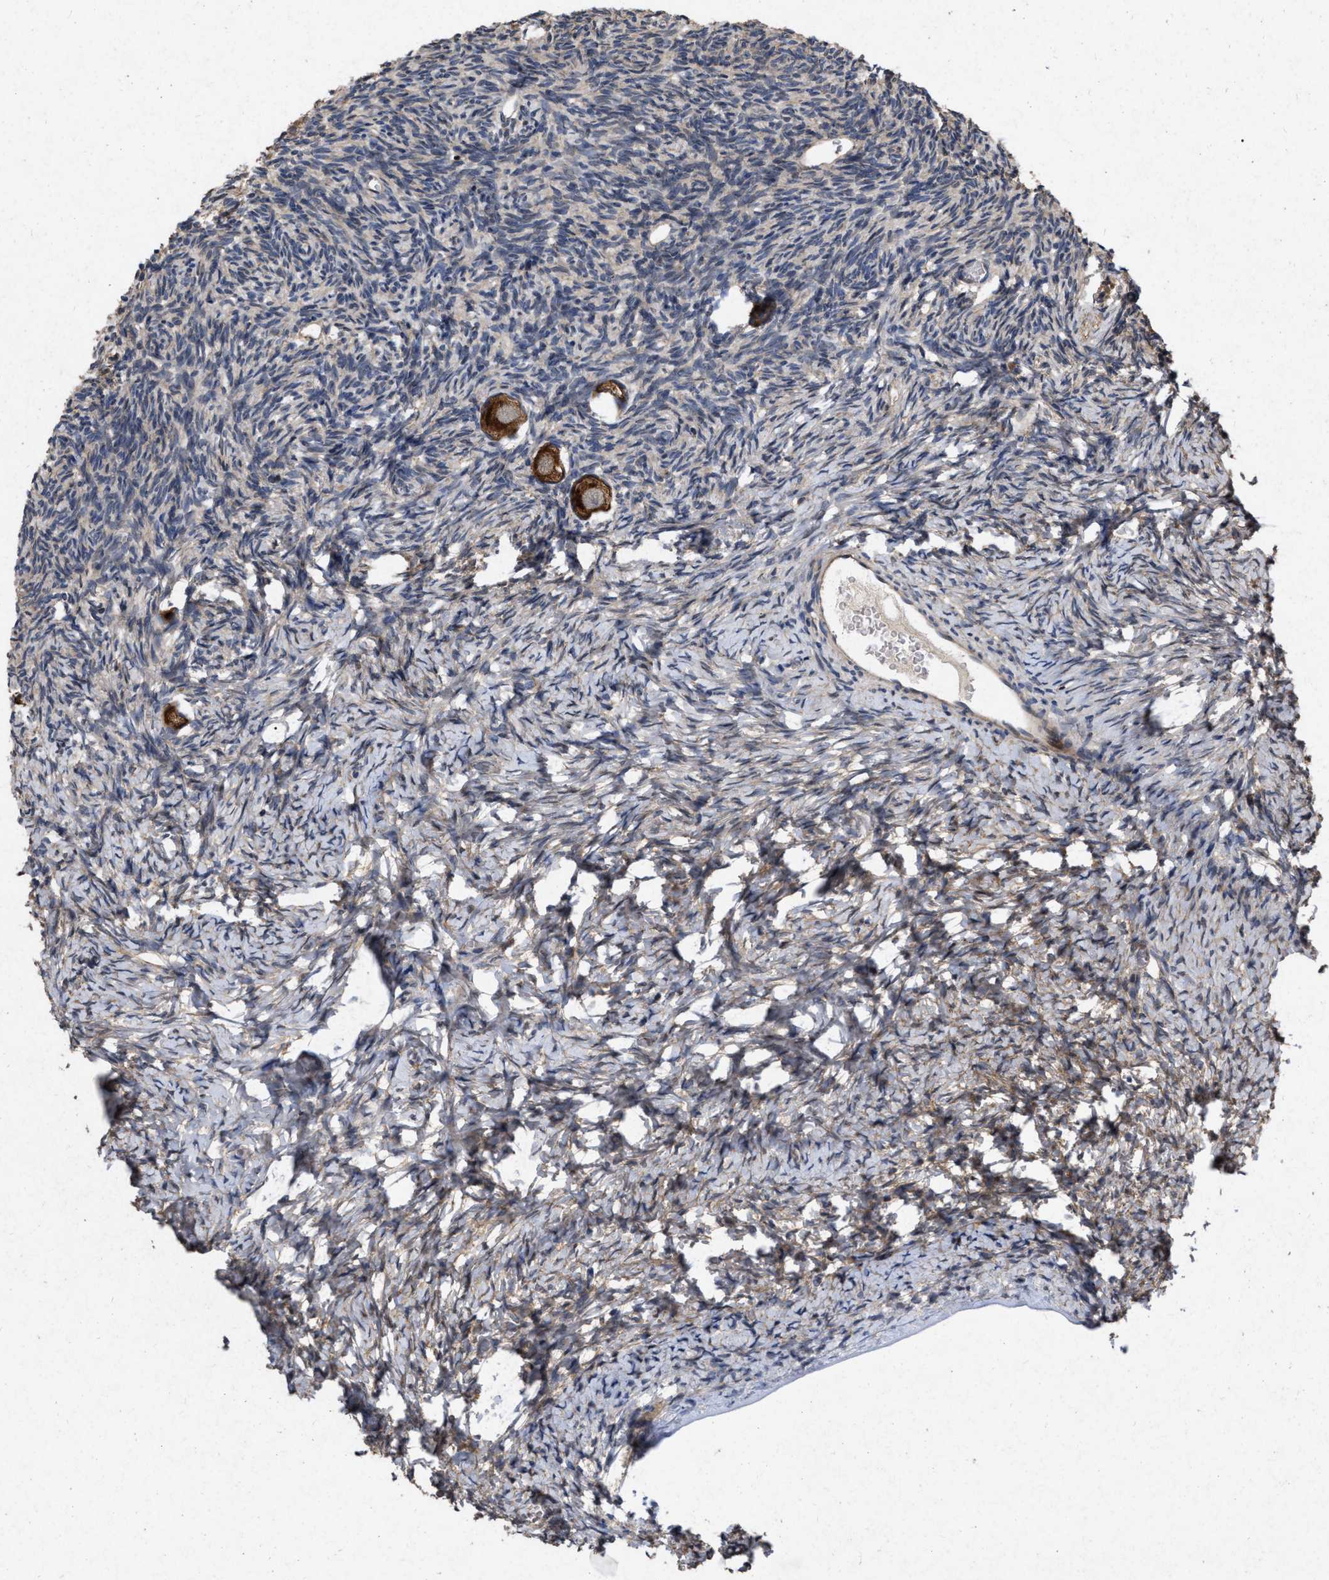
{"staining": {"intensity": "strong", "quantity": ">75%", "location": "cytoplasmic/membranous"}, "tissue": "ovary", "cell_type": "Follicle cells", "image_type": "normal", "snomed": [{"axis": "morphology", "description": "Normal tissue, NOS"}, {"axis": "topography", "description": "Ovary"}], "caption": "Unremarkable ovary displays strong cytoplasmic/membranous positivity in approximately >75% of follicle cells, visualized by immunohistochemistry. The staining was performed using DAB, with brown indicating positive protein expression. Nuclei are stained blue with hematoxylin.", "gene": "CDKN2C", "patient": {"sex": "female", "age": 27}}